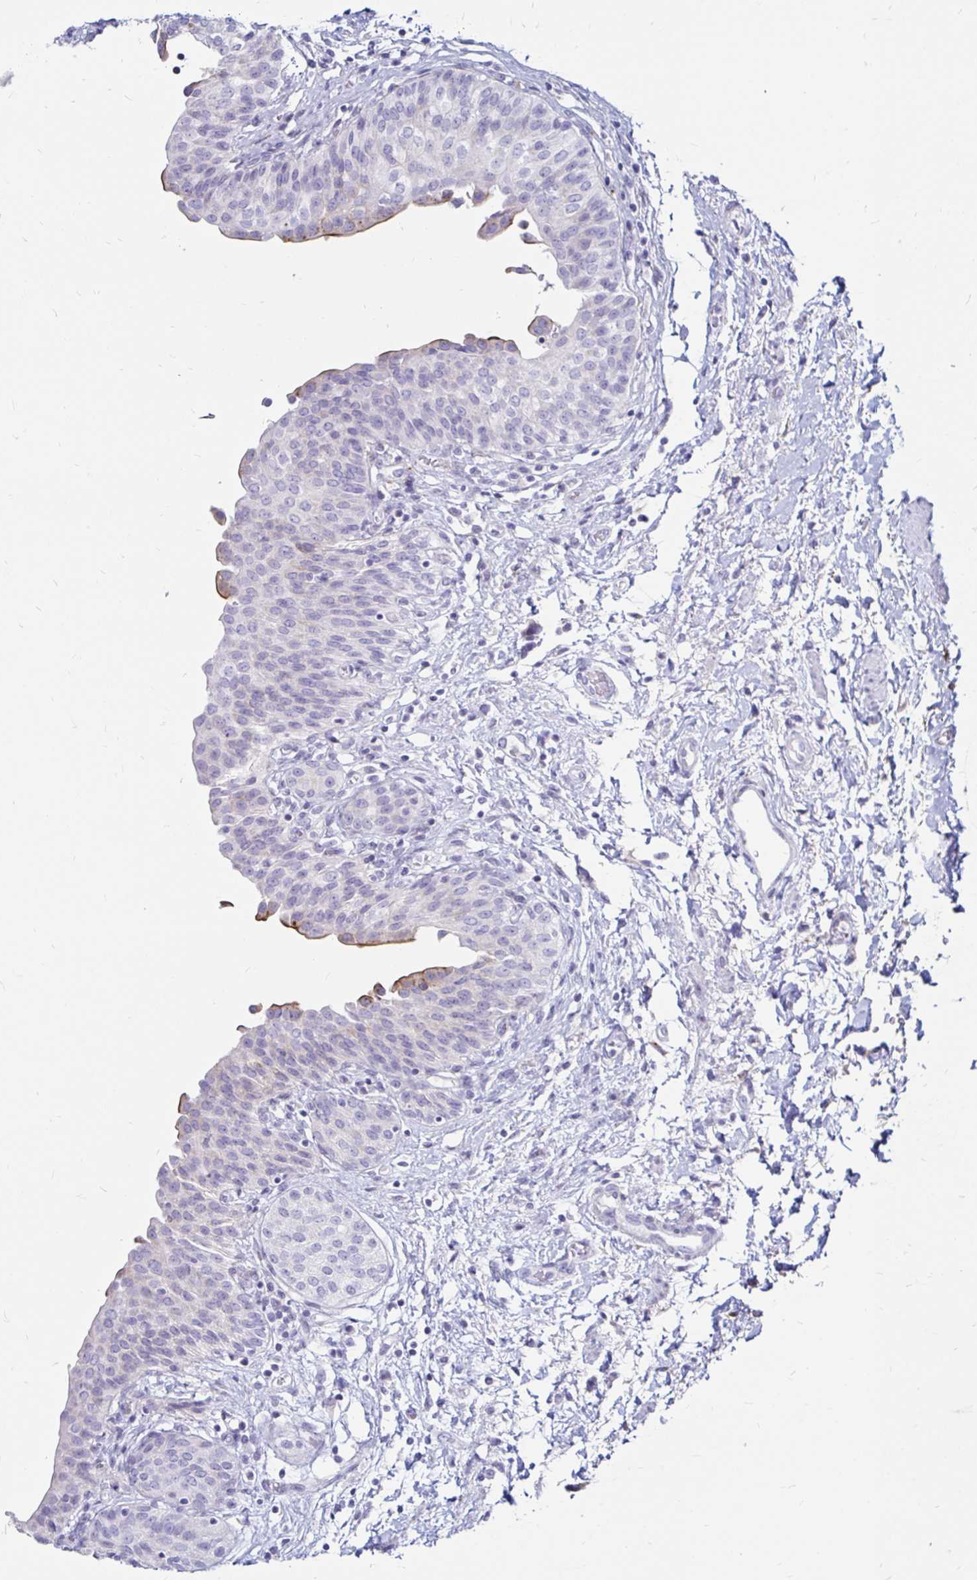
{"staining": {"intensity": "weak", "quantity": "<25%", "location": "cytoplasmic/membranous"}, "tissue": "urinary bladder", "cell_type": "Urothelial cells", "image_type": "normal", "snomed": [{"axis": "morphology", "description": "Normal tissue, NOS"}, {"axis": "topography", "description": "Urinary bladder"}], "caption": "A photomicrograph of human urinary bladder is negative for staining in urothelial cells. (Brightfield microscopy of DAB IHC at high magnification).", "gene": "TIMP1", "patient": {"sex": "male", "age": 68}}